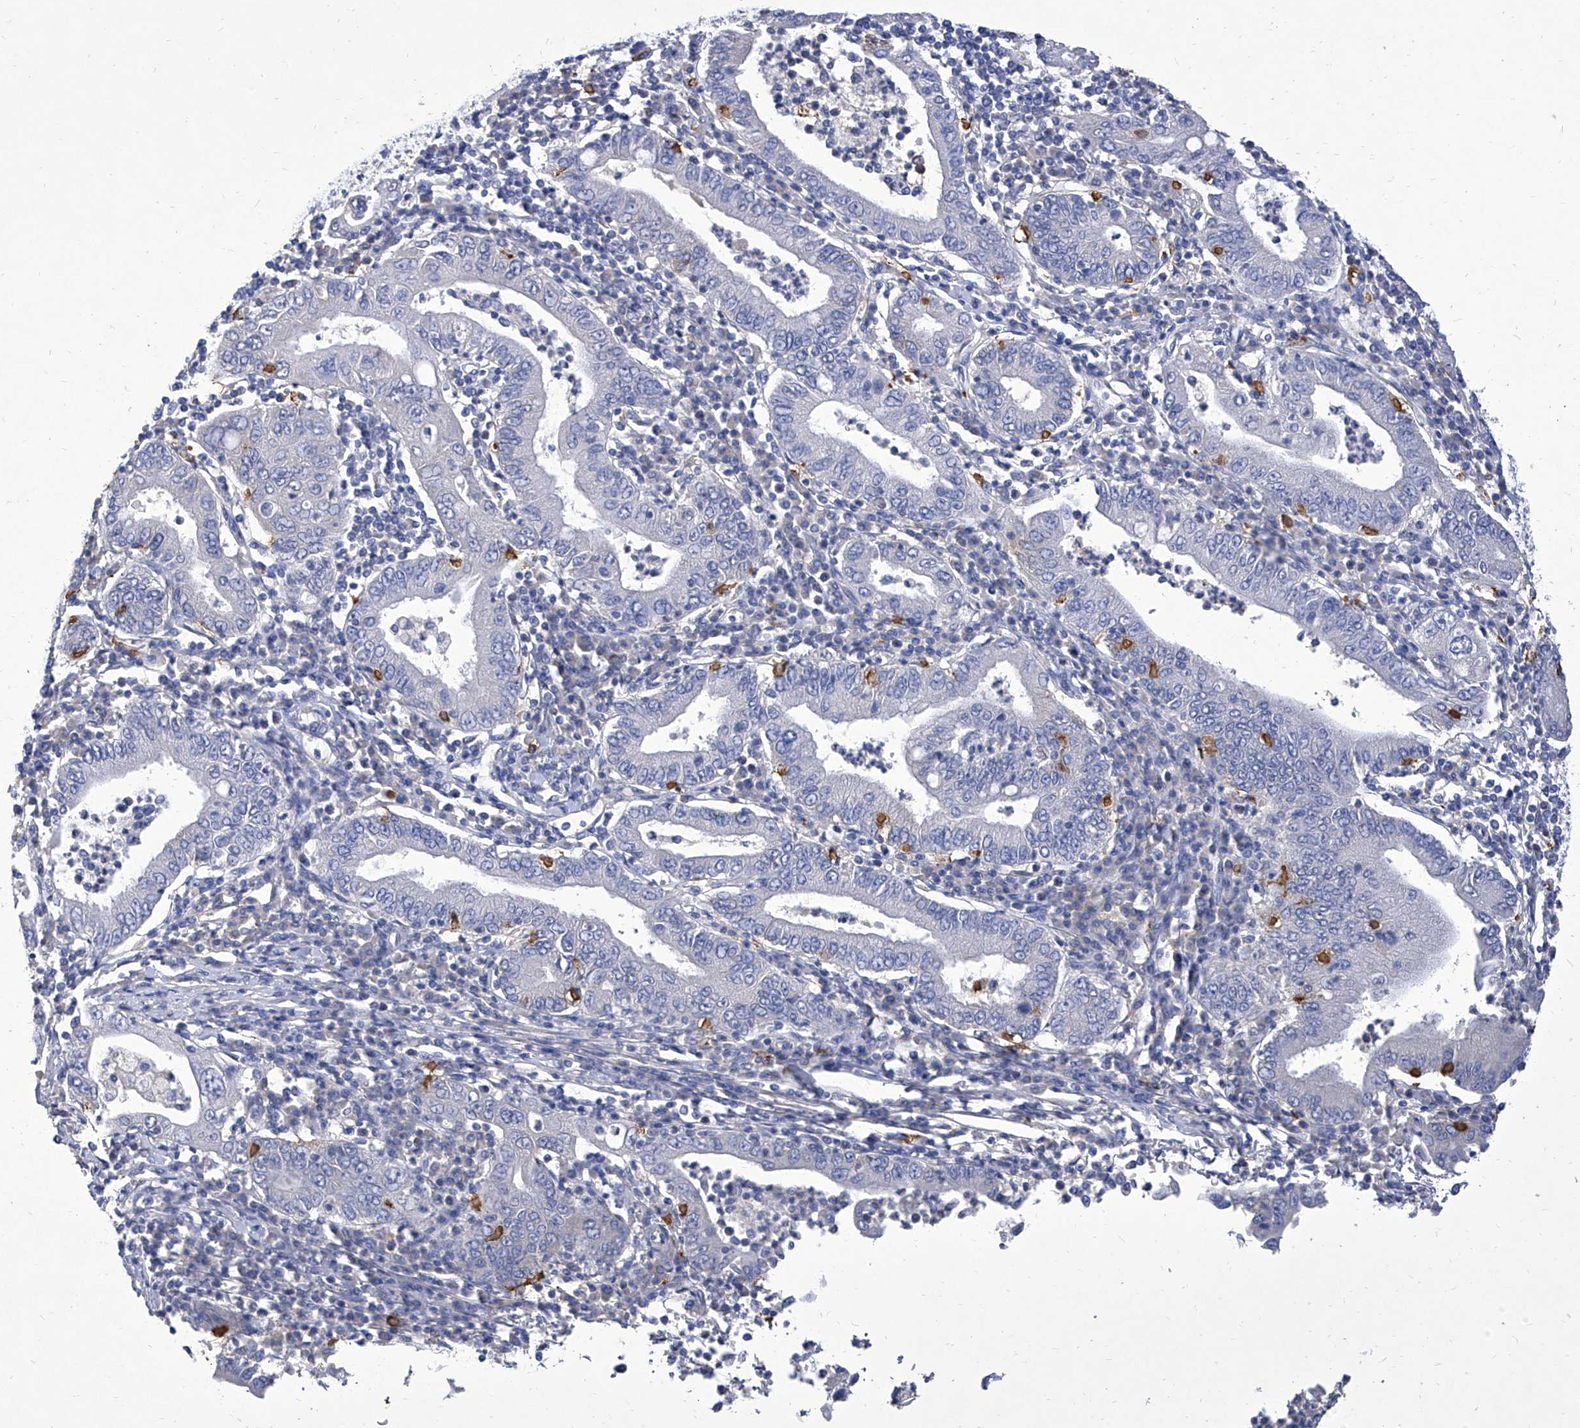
{"staining": {"intensity": "negative", "quantity": "none", "location": "none"}, "tissue": "stomach cancer", "cell_type": "Tumor cells", "image_type": "cancer", "snomed": [{"axis": "morphology", "description": "Normal tissue, NOS"}, {"axis": "morphology", "description": "Adenocarcinoma, NOS"}, {"axis": "topography", "description": "Esophagus"}, {"axis": "topography", "description": "Stomach, upper"}, {"axis": "topography", "description": "Peripheral nerve tissue"}], "caption": "Immunohistochemistry (IHC) histopathology image of human stomach cancer (adenocarcinoma) stained for a protein (brown), which demonstrates no expression in tumor cells. (Immunohistochemistry (IHC), brightfield microscopy, high magnification).", "gene": "IFNL2", "patient": {"sex": "male", "age": 62}}